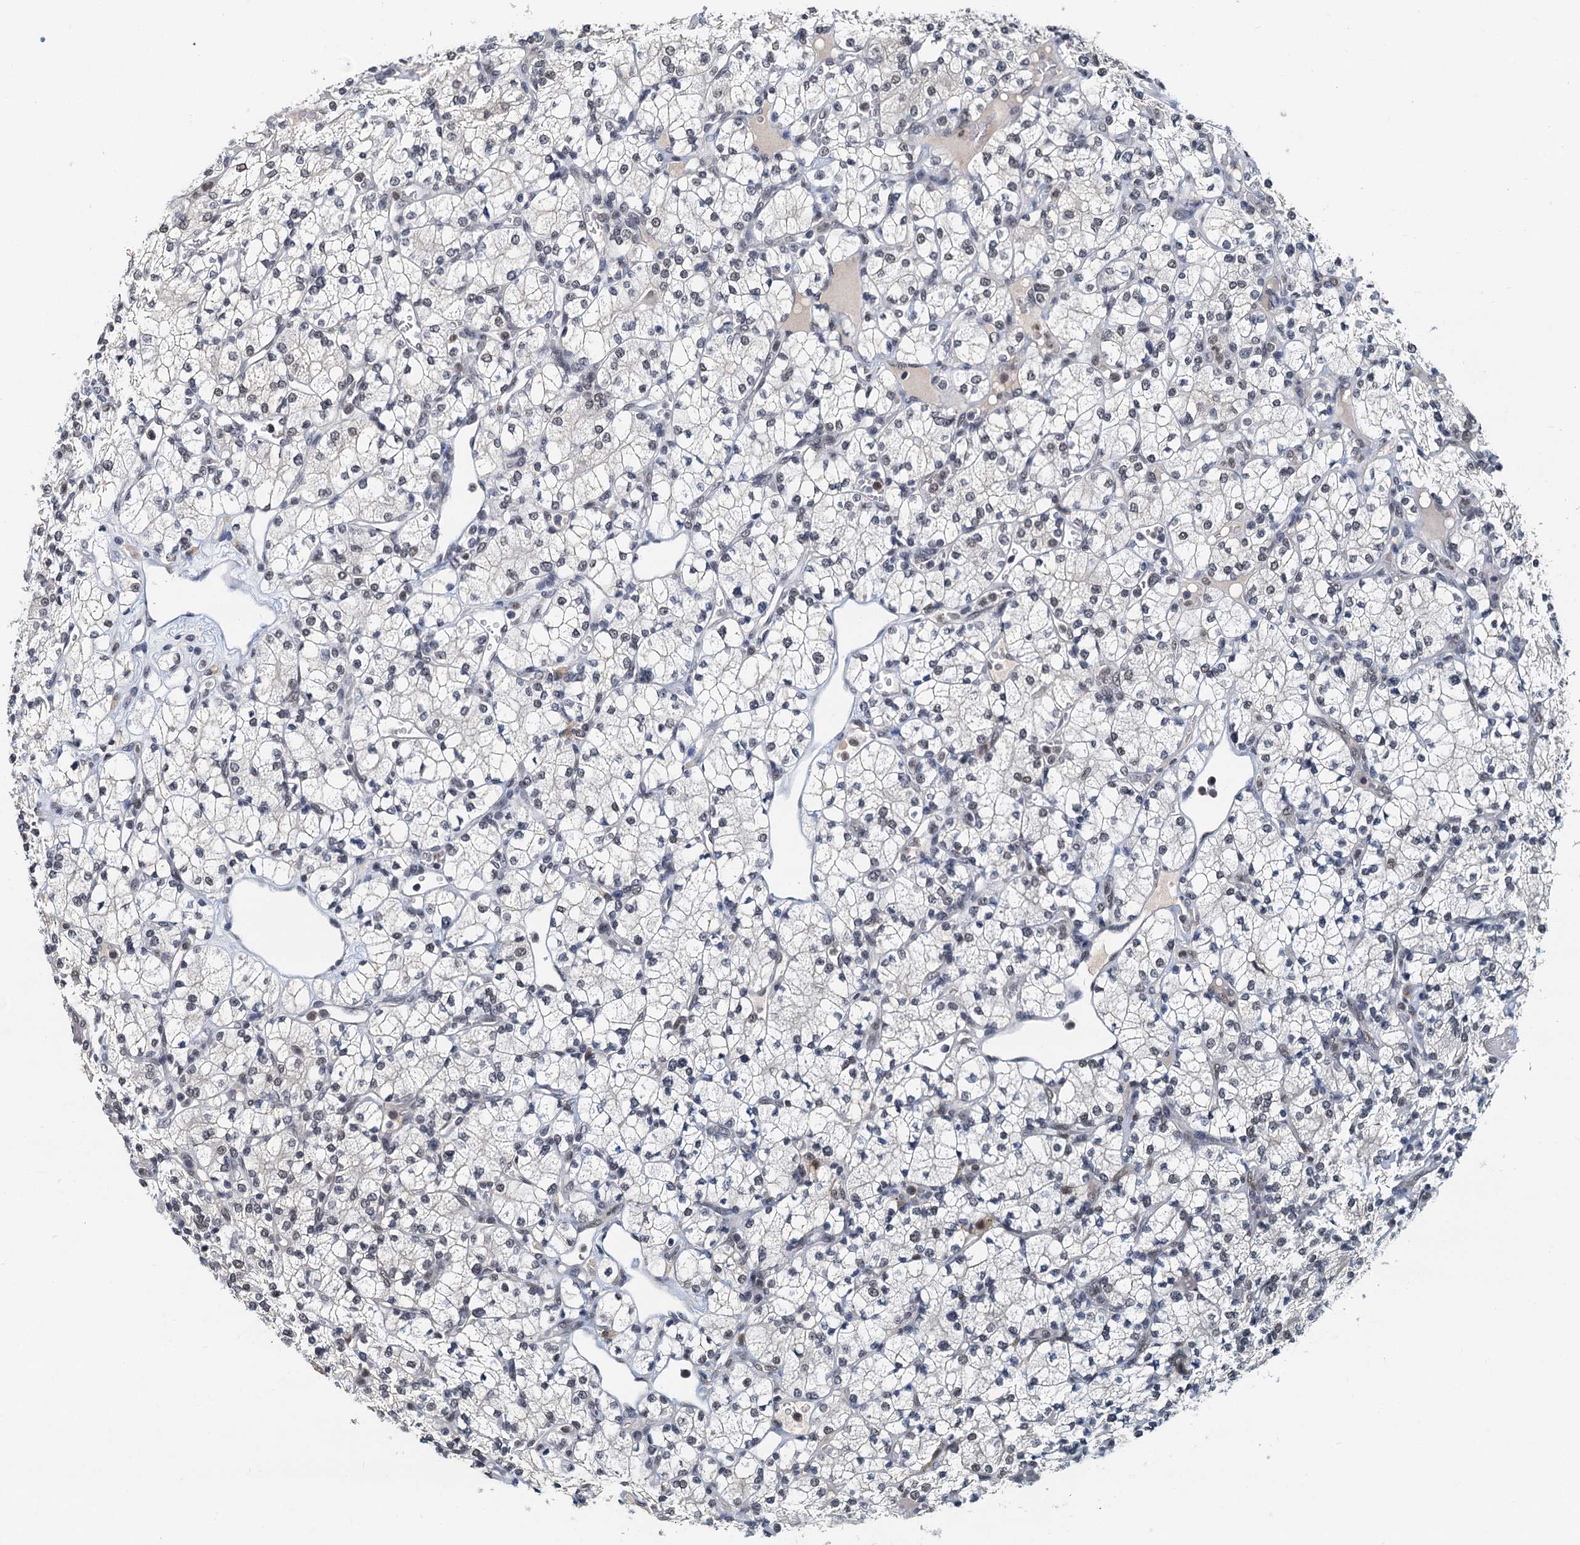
{"staining": {"intensity": "weak", "quantity": ">75%", "location": "nuclear"}, "tissue": "renal cancer", "cell_type": "Tumor cells", "image_type": "cancer", "snomed": [{"axis": "morphology", "description": "Adenocarcinoma, NOS"}, {"axis": "topography", "description": "Kidney"}], "caption": "IHC of renal adenocarcinoma exhibits low levels of weak nuclear expression in about >75% of tumor cells.", "gene": "SNRPD1", "patient": {"sex": "male", "age": 77}}